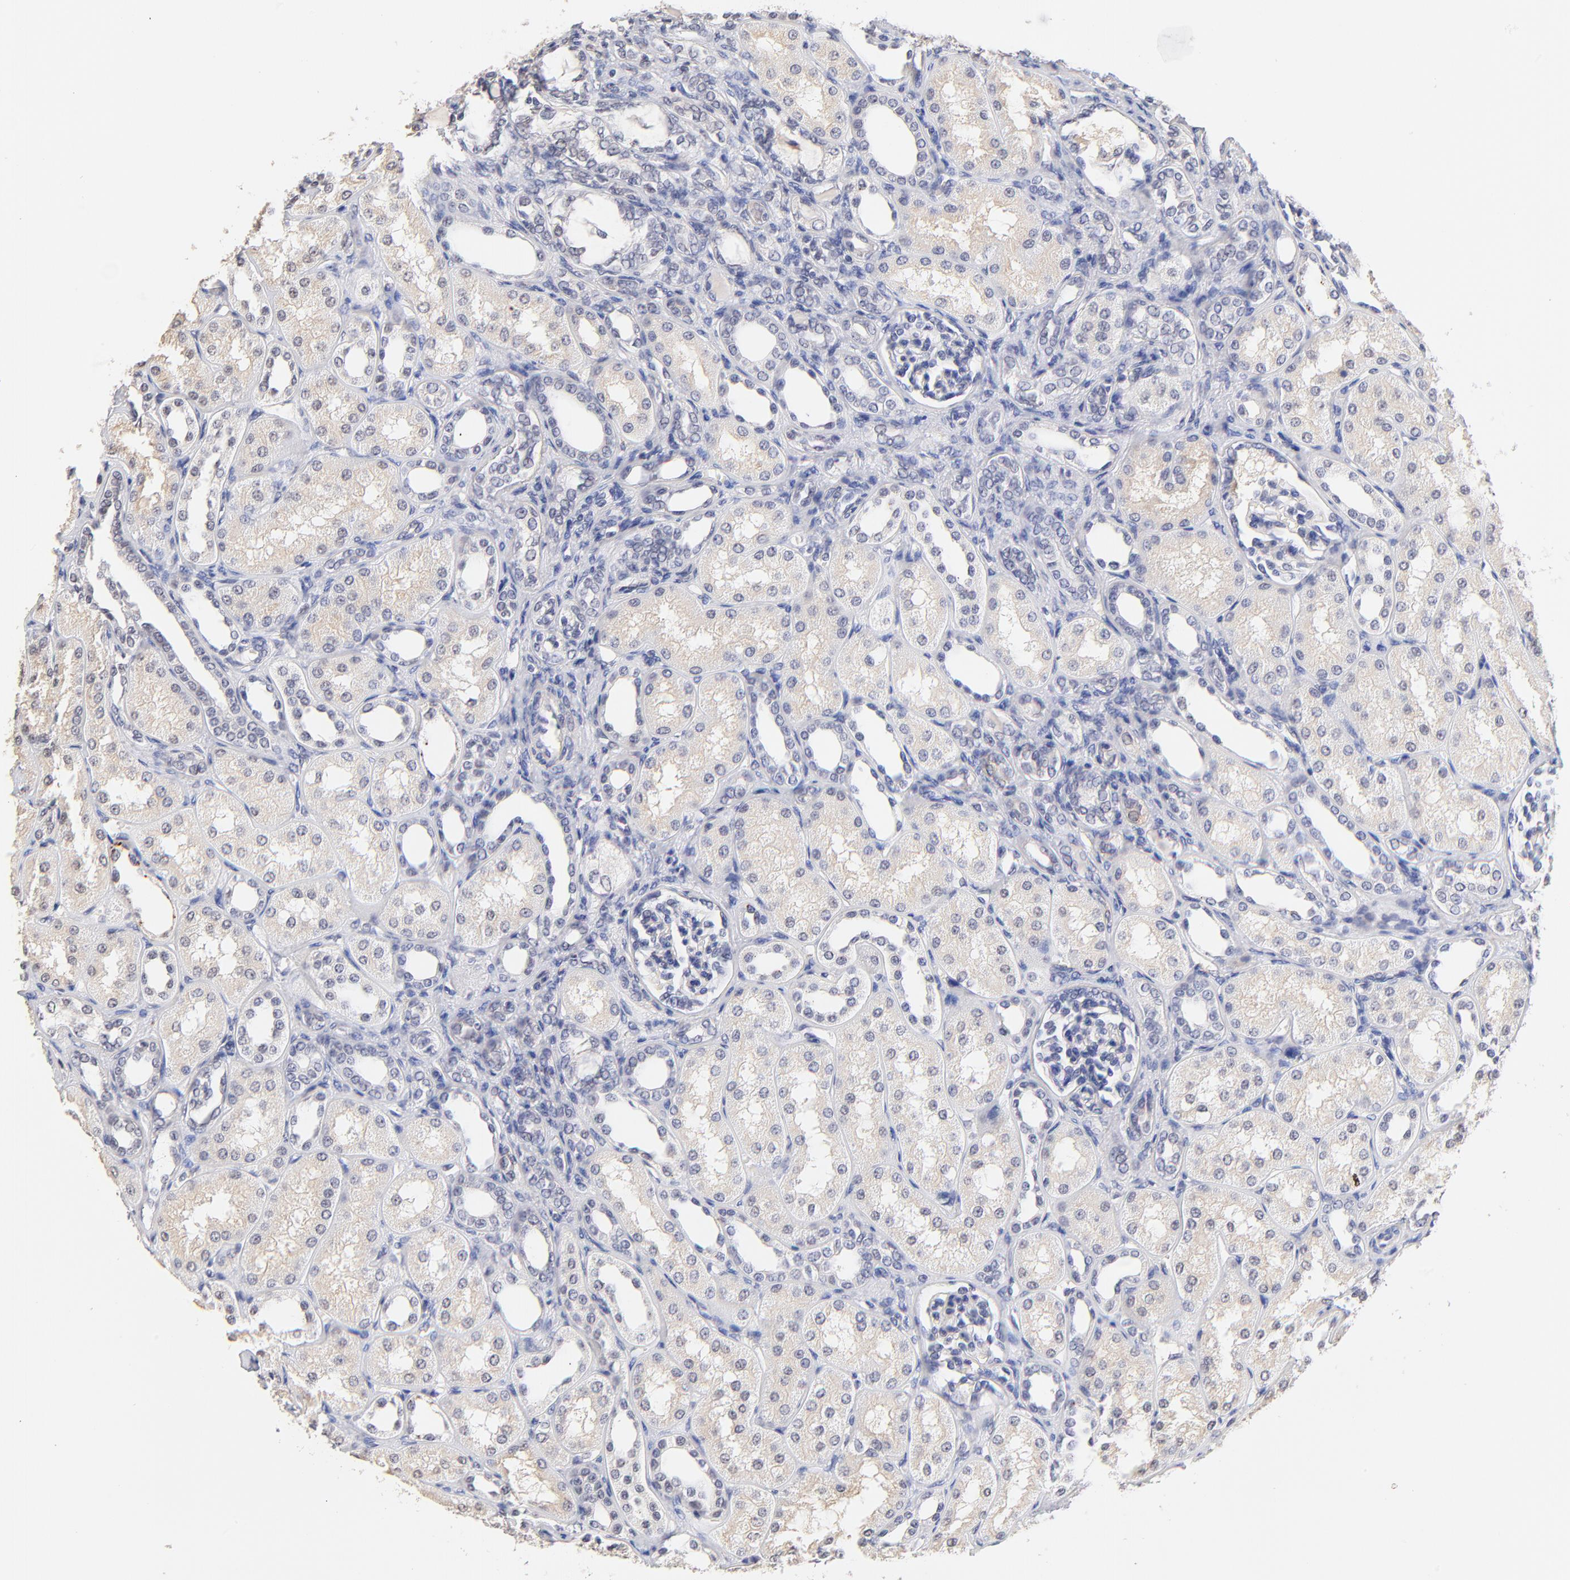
{"staining": {"intensity": "negative", "quantity": "none", "location": "none"}, "tissue": "kidney", "cell_type": "Cells in glomeruli", "image_type": "normal", "snomed": [{"axis": "morphology", "description": "Normal tissue, NOS"}, {"axis": "topography", "description": "Kidney"}], "caption": "The IHC micrograph has no significant expression in cells in glomeruli of kidney.", "gene": "RIBC2", "patient": {"sex": "male", "age": 7}}